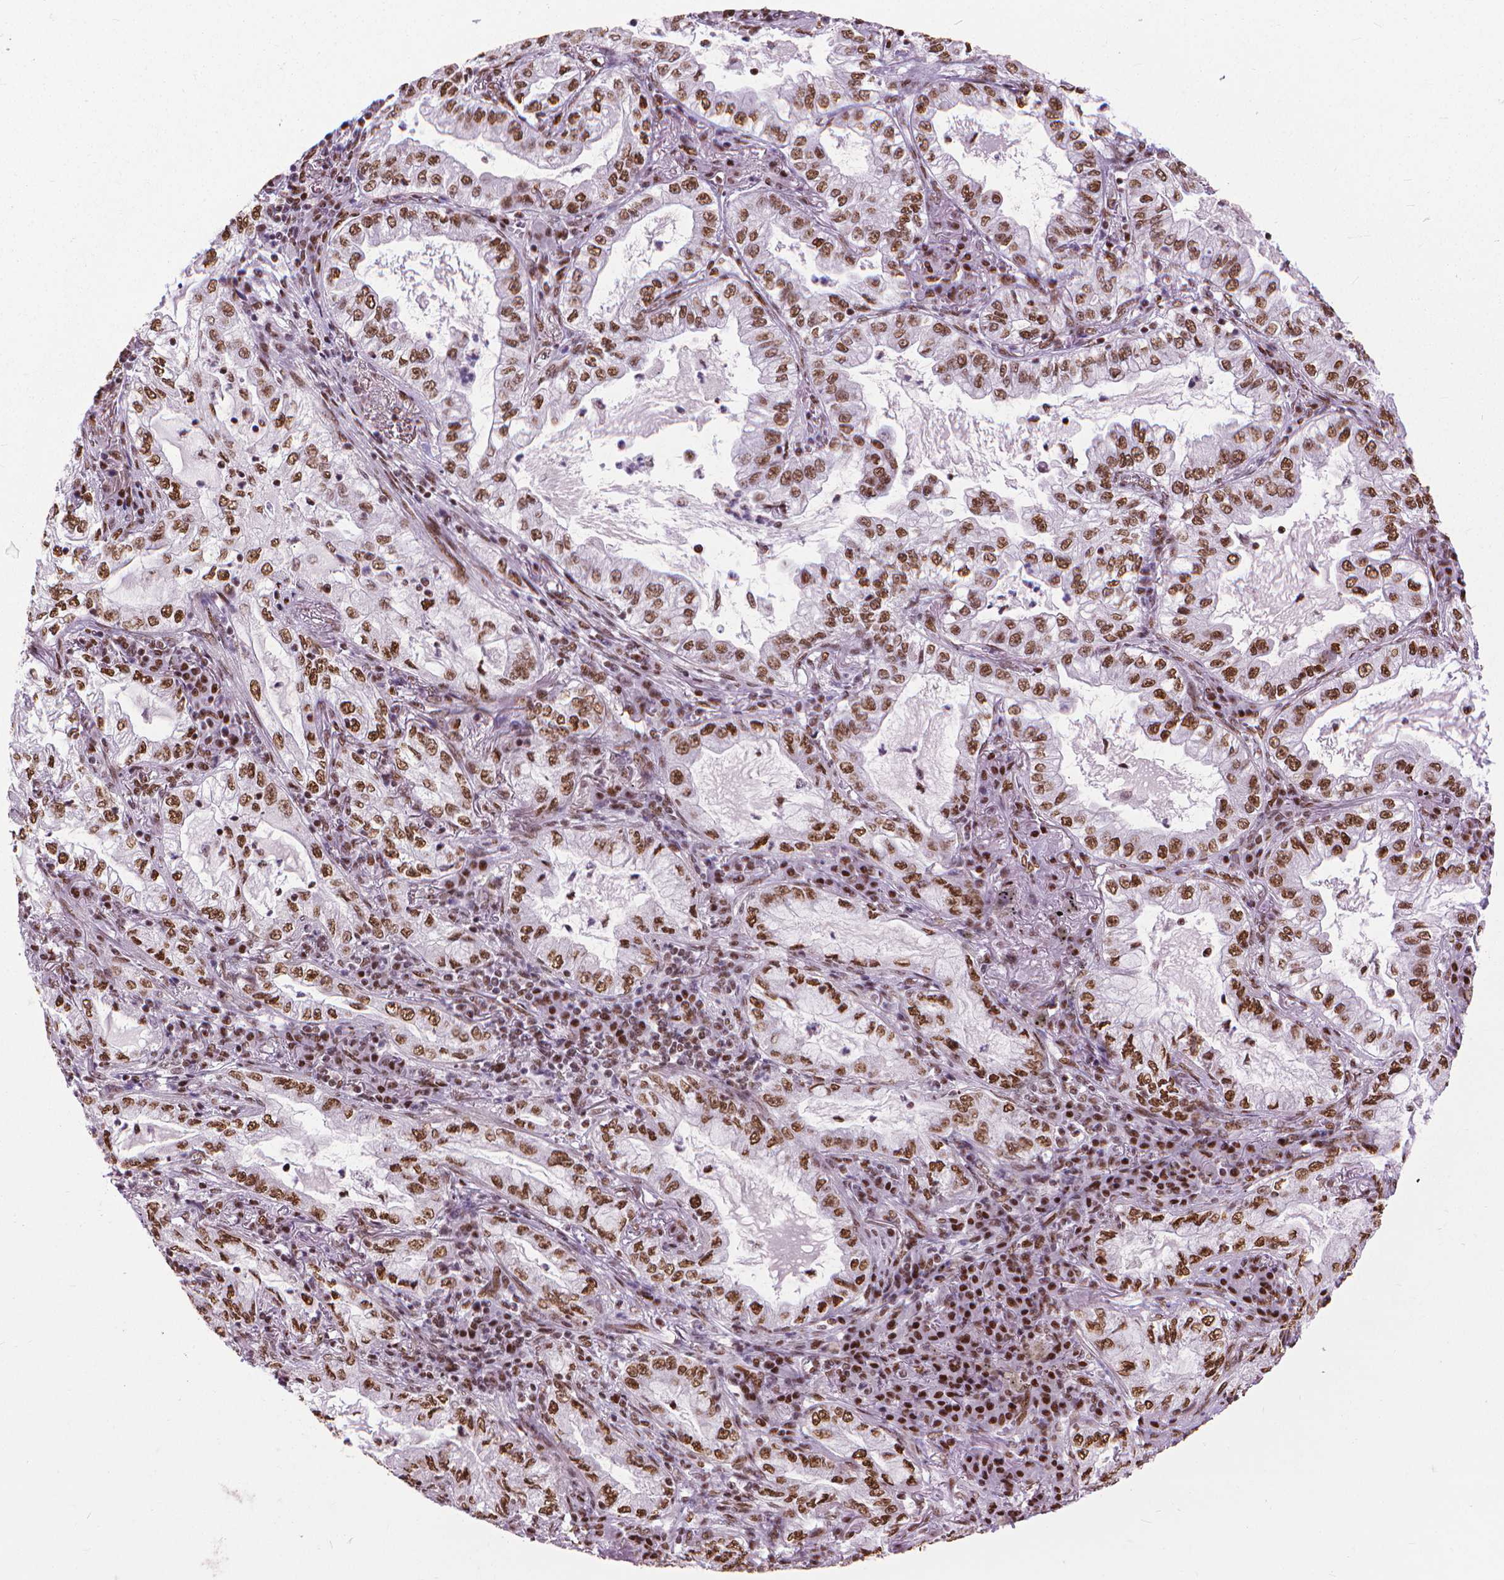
{"staining": {"intensity": "moderate", "quantity": ">75%", "location": "nuclear"}, "tissue": "lung cancer", "cell_type": "Tumor cells", "image_type": "cancer", "snomed": [{"axis": "morphology", "description": "Adenocarcinoma, NOS"}, {"axis": "topography", "description": "Lung"}], "caption": "Adenocarcinoma (lung) tissue displays moderate nuclear expression in about >75% of tumor cells, visualized by immunohistochemistry. The staining was performed using DAB (3,3'-diaminobenzidine) to visualize the protein expression in brown, while the nuclei were stained in blue with hematoxylin (Magnification: 20x).", "gene": "AKAP8", "patient": {"sex": "female", "age": 73}}